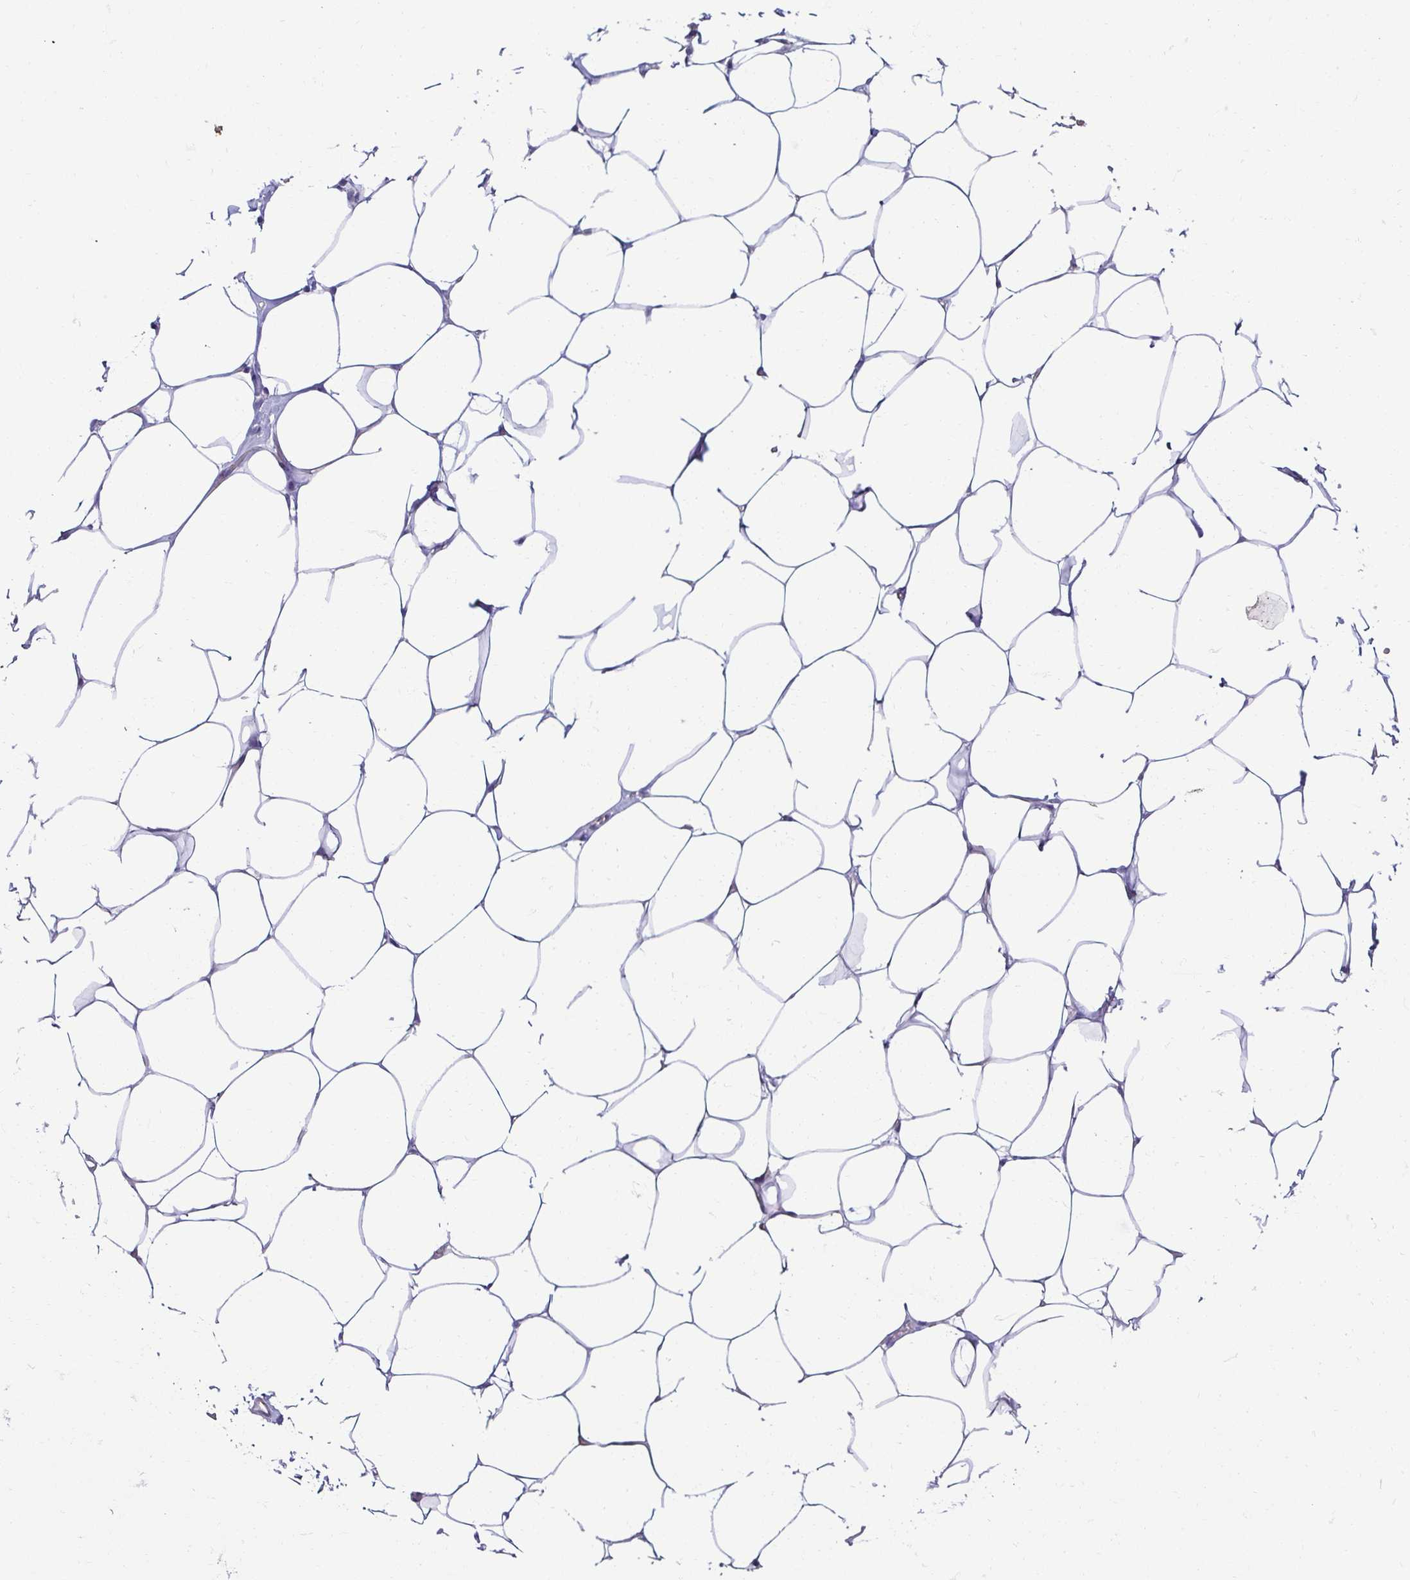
{"staining": {"intensity": "negative", "quantity": "none", "location": "none"}, "tissue": "breast", "cell_type": "Adipocytes", "image_type": "normal", "snomed": [{"axis": "morphology", "description": "Normal tissue, NOS"}, {"axis": "topography", "description": "Breast"}], "caption": "The immunohistochemistry histopathology image has no significant expression in adipocytes of breast.", "gene": "CASP14", "patient": {"sex": "female", "age": 27}}